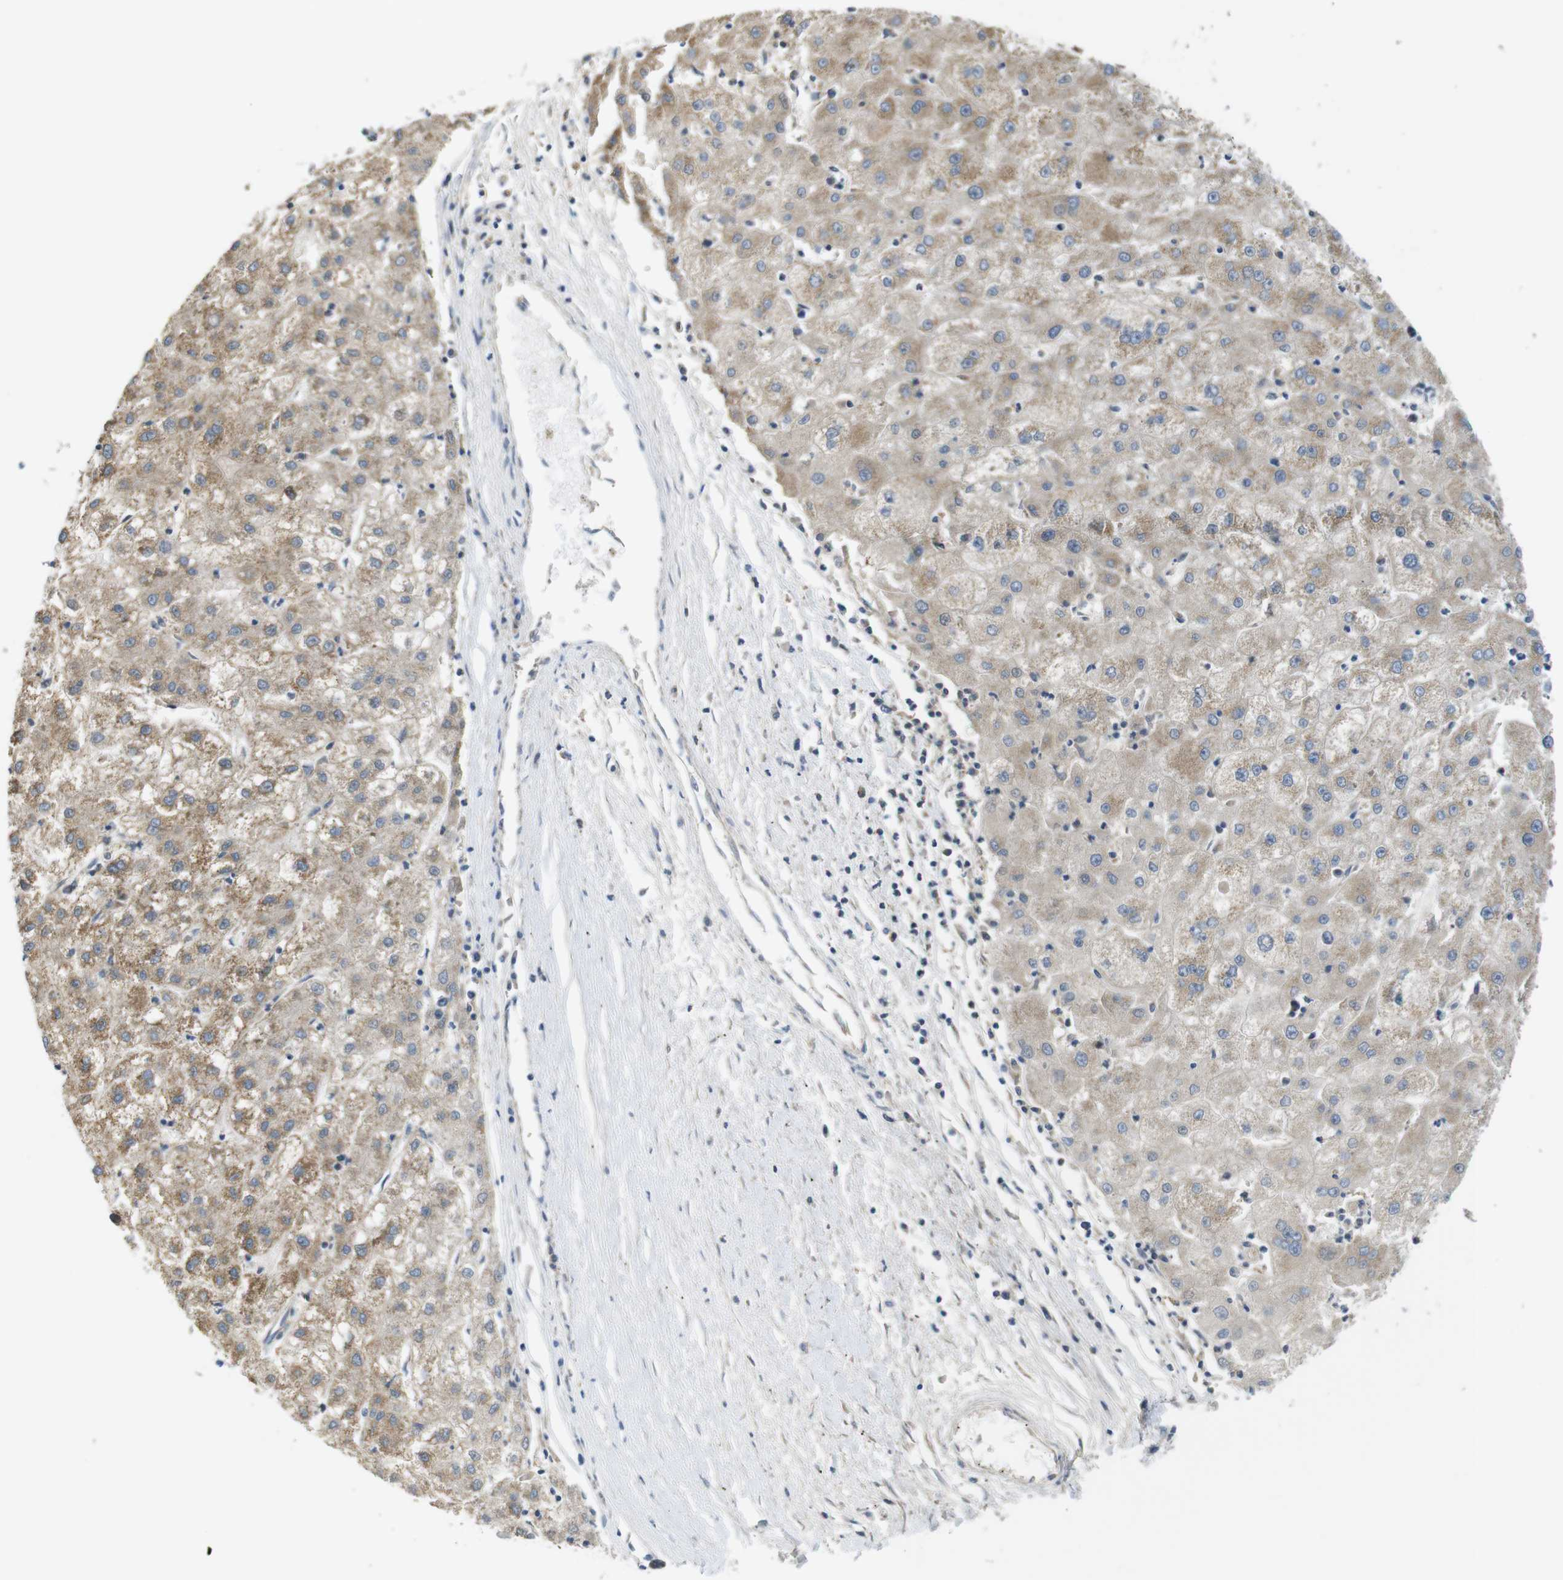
{"staining": {"intensity": "weak", "quantity": ">75%", "location": "cytoplasmic/membranous"}, "tissue": "liver cancer", "cell_type": "Tumor cells", "image_type": "cancer", "snomed": [{"axis": "morphology", "description": "Carcinoma, Hepatocellular, NOS"}, {"axis": "topography", "description": "Liver"}], "caption": "Human liver cancer stained with a protein marker demonstrates weak staining in tumor cells.", "gene": "MARCHF1", "patient": {"sex": "male", "age": 72}}